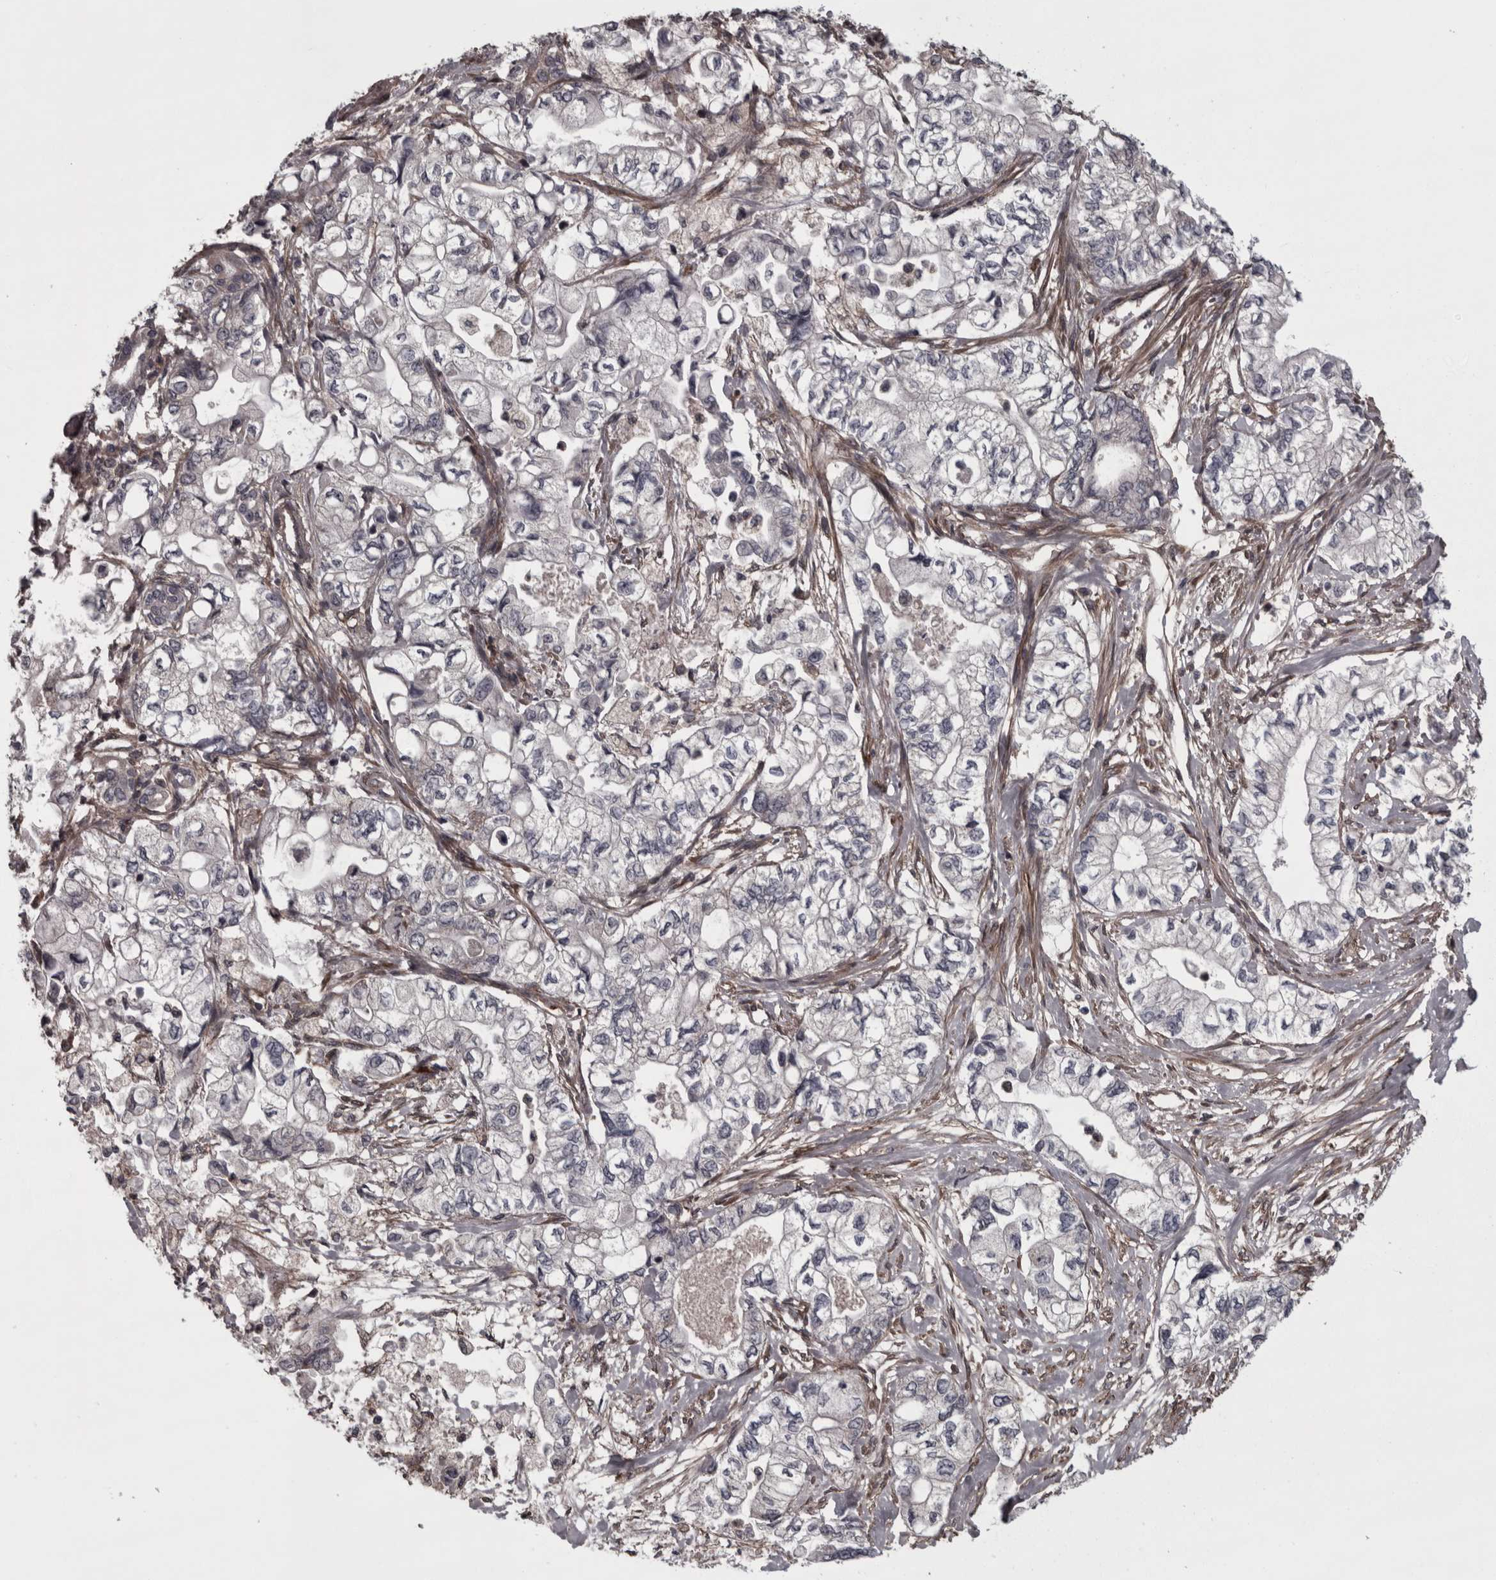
{"staining": {"intensity": "negative", "quantity": "none", "location": "none"}, "tissue": "pancreatic cancer", "cell_type": "Tumor cells", "image_type": "cancer", "snomed": [{"axis": "morphology", "description": "Adenocarcinoma, NOS"}, {"axis": "topography", "description": "Pancreas"}], "caption": "Tumor cells are negative for protein expression in human pancreatic cancer (adenocarcinoma). (DAB IHC with hematoxylin counter stain).", "gene": "RSU1", "patient": {"sex": "male", "age": 79}}